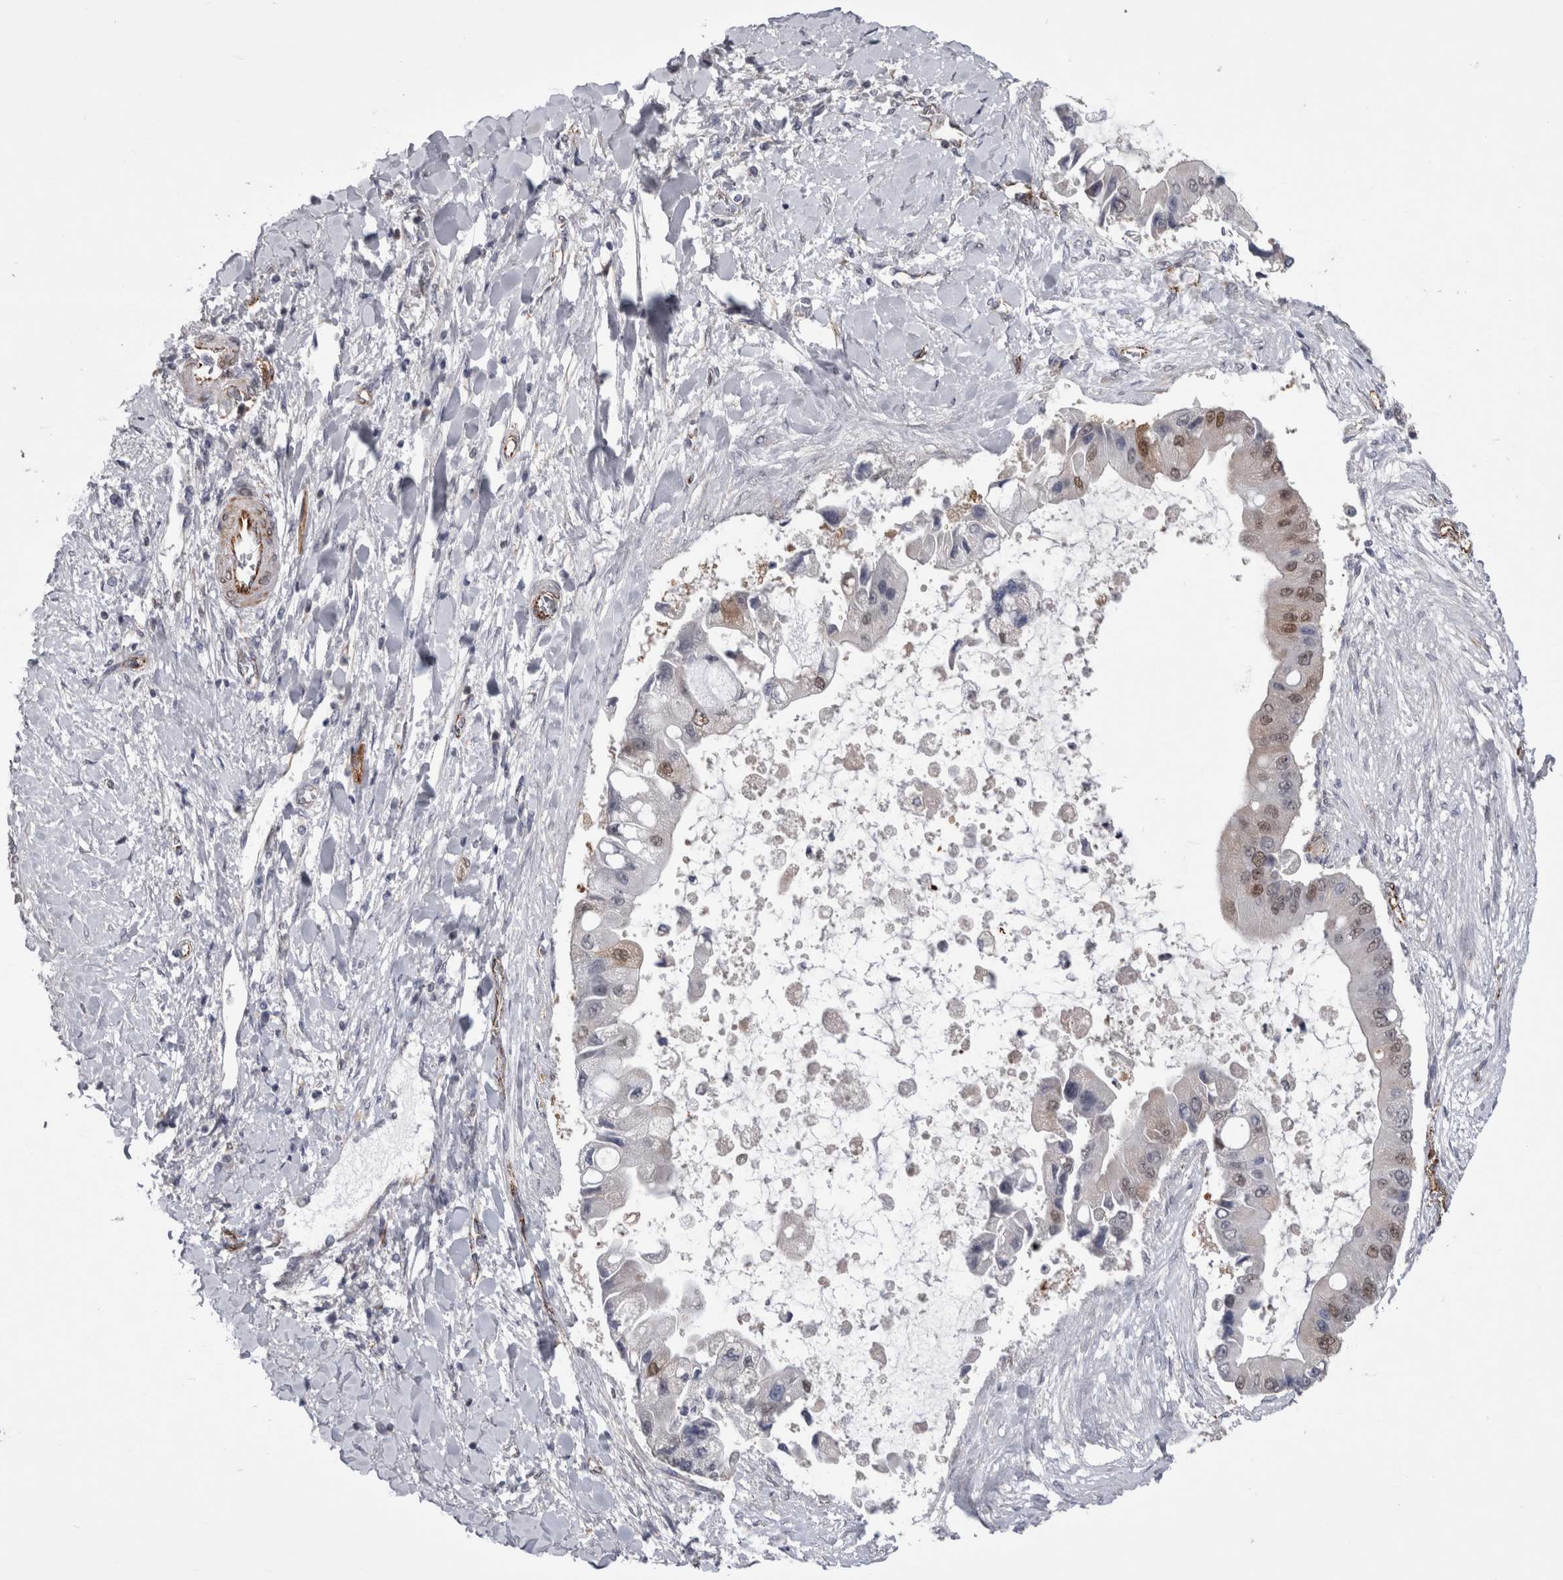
{"staining": {"intensity": "moderate", "quantity": "<25%", "location": "nuclear"}, "tissue": "liver cancer", "cell_type": "Tumor cells", "image_type": "cancer", "snomed": [{"axis": "morphology", "description": "Cholangiocarcinoma"}, {"axis": "topography", "description": "Liver"}], "caption": "A micrograph showing moderate nuclear positivity in about <25% of tumor cells in liver cancer, as visualized by brown immunohistochemical staining.", "gene": "ACOT7", "patient": {"sex": "male", "age": 50}}